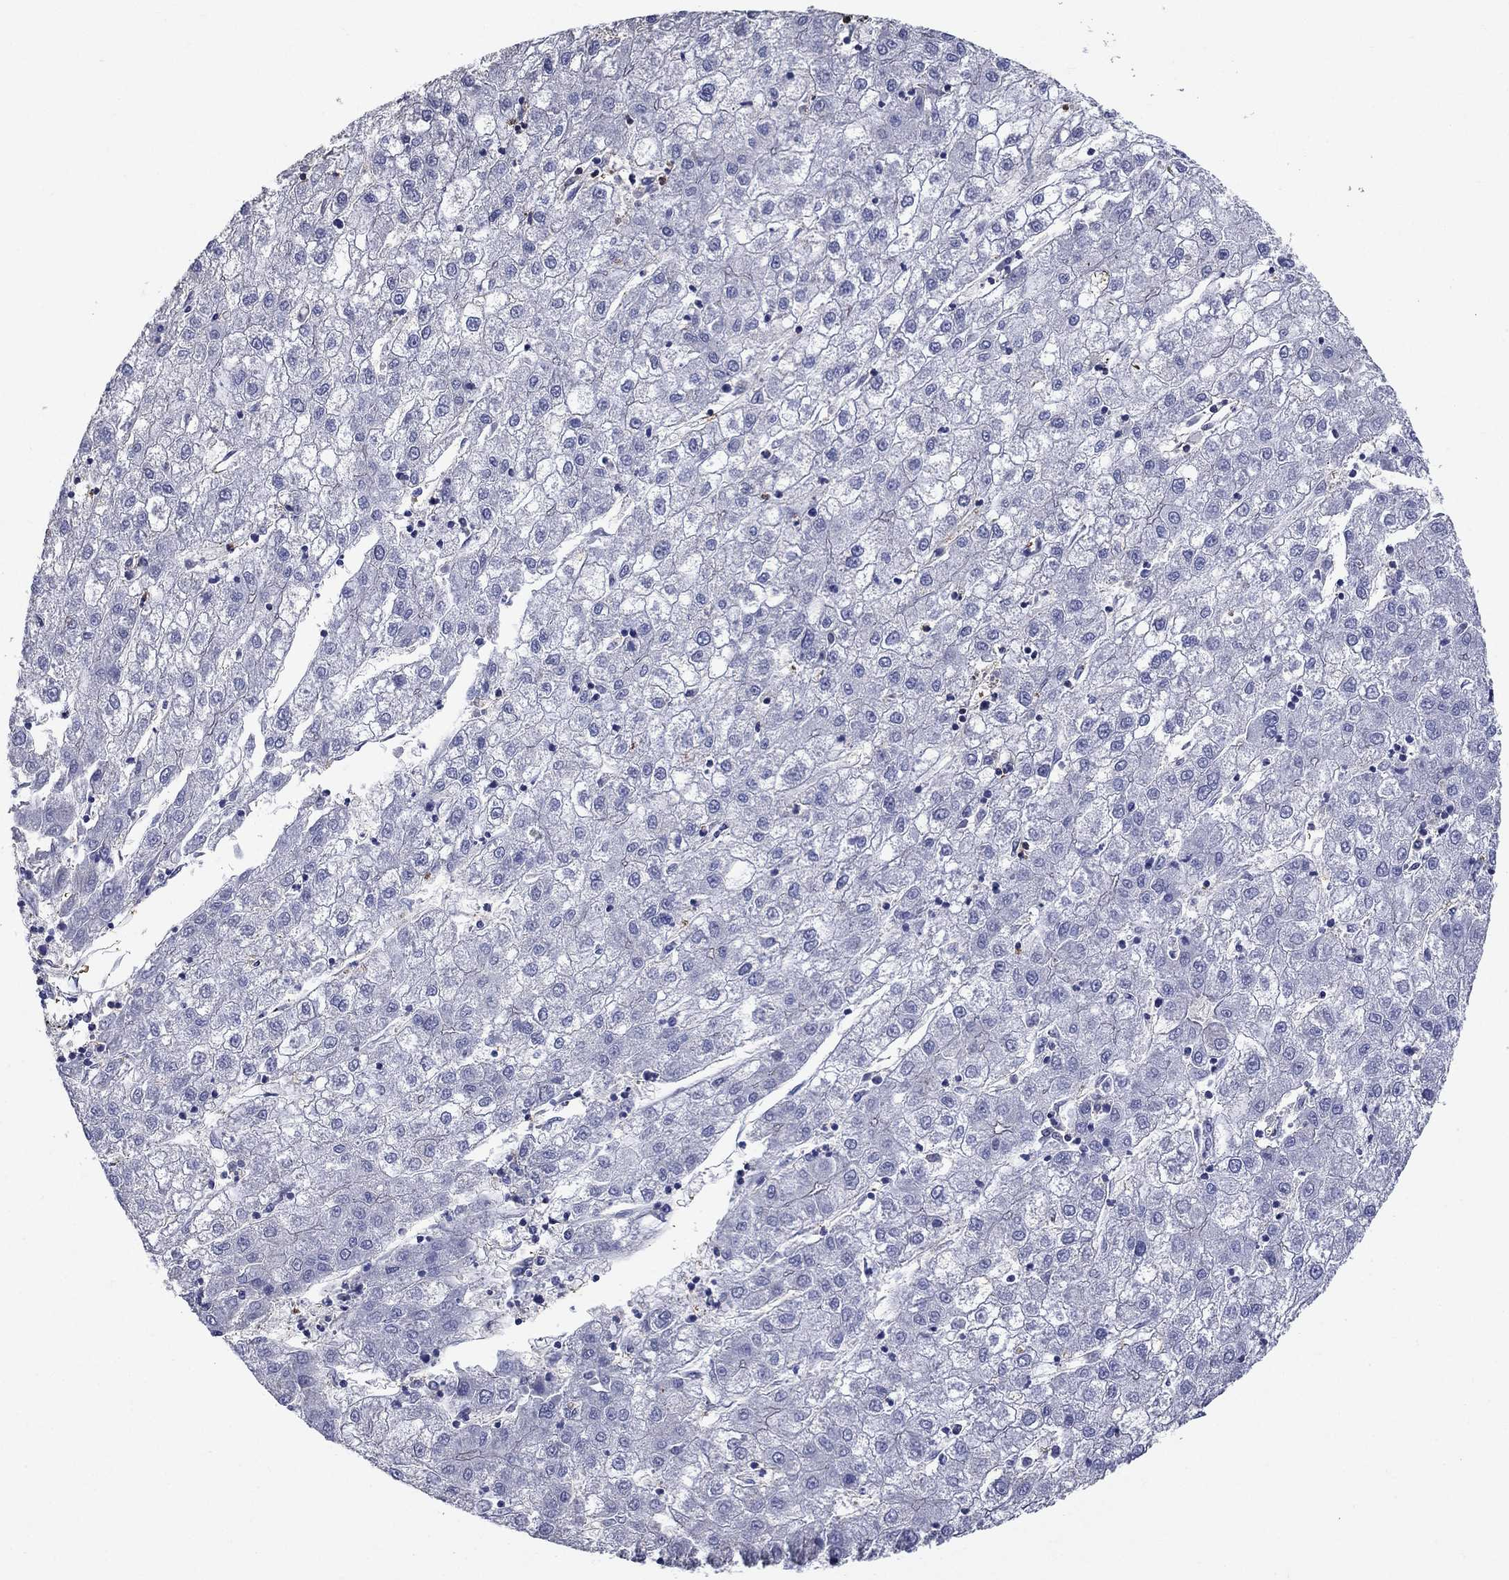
{"staining": {"intensity": "negative", "quantity": "none", "location": "none"}, "tissue": "liver cancer", "cell_type": "Tumor cells", "image_type": "cancer", "snomed": [{"axis": "morphology", "description": "Carcinoma, Hepatocellular, NOS"}, {"axis": "topography", "description": "Liver"}], "caption": "Hepatocellular carcinoma (liver) was stained to show a protein in brown. There is no significant positivity in tumor cells. (DAB immunohistochemistry, high magnification).", "gene": "DVL1", "patient": {"sex": "male", "age": 72}}